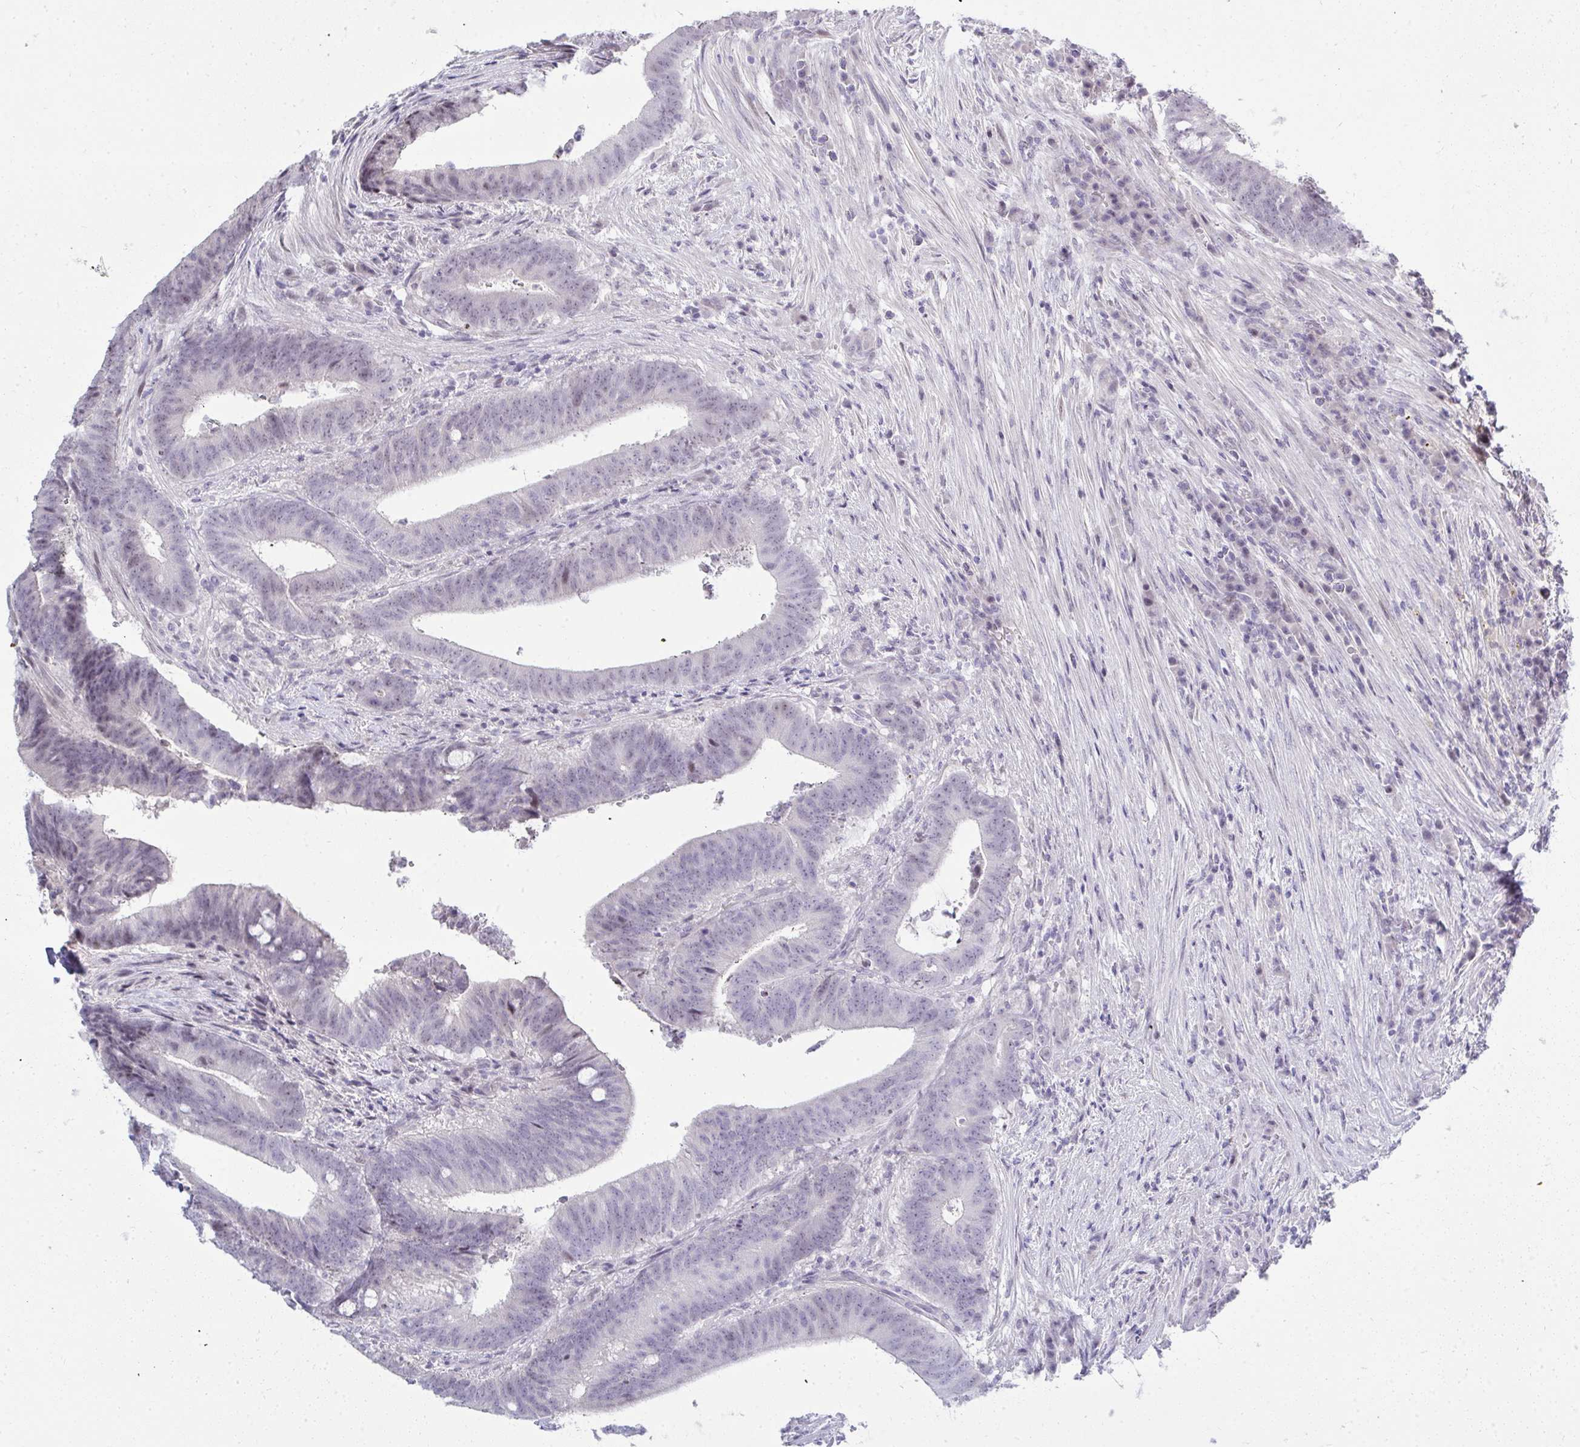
{"staining": {"intensity": "weak", "quantity": "<25%", "location": "nuclear"}, "tissue": "colorectal cancer", "cell_type": "Tumor cells", "image_type": "cancer", "snomed": [{"axis": "morphology", "description": "Adenocarcinoma, NOS"}, {"axis": "topography", "description": "Colon"}], "caption": "This is an immunohistochemistry photomicrograph of colorectal adenocarcinoma. There is no staining in tumor cells.", "gene": "EID3", "patient": {"sex": "female", "age": 43}}